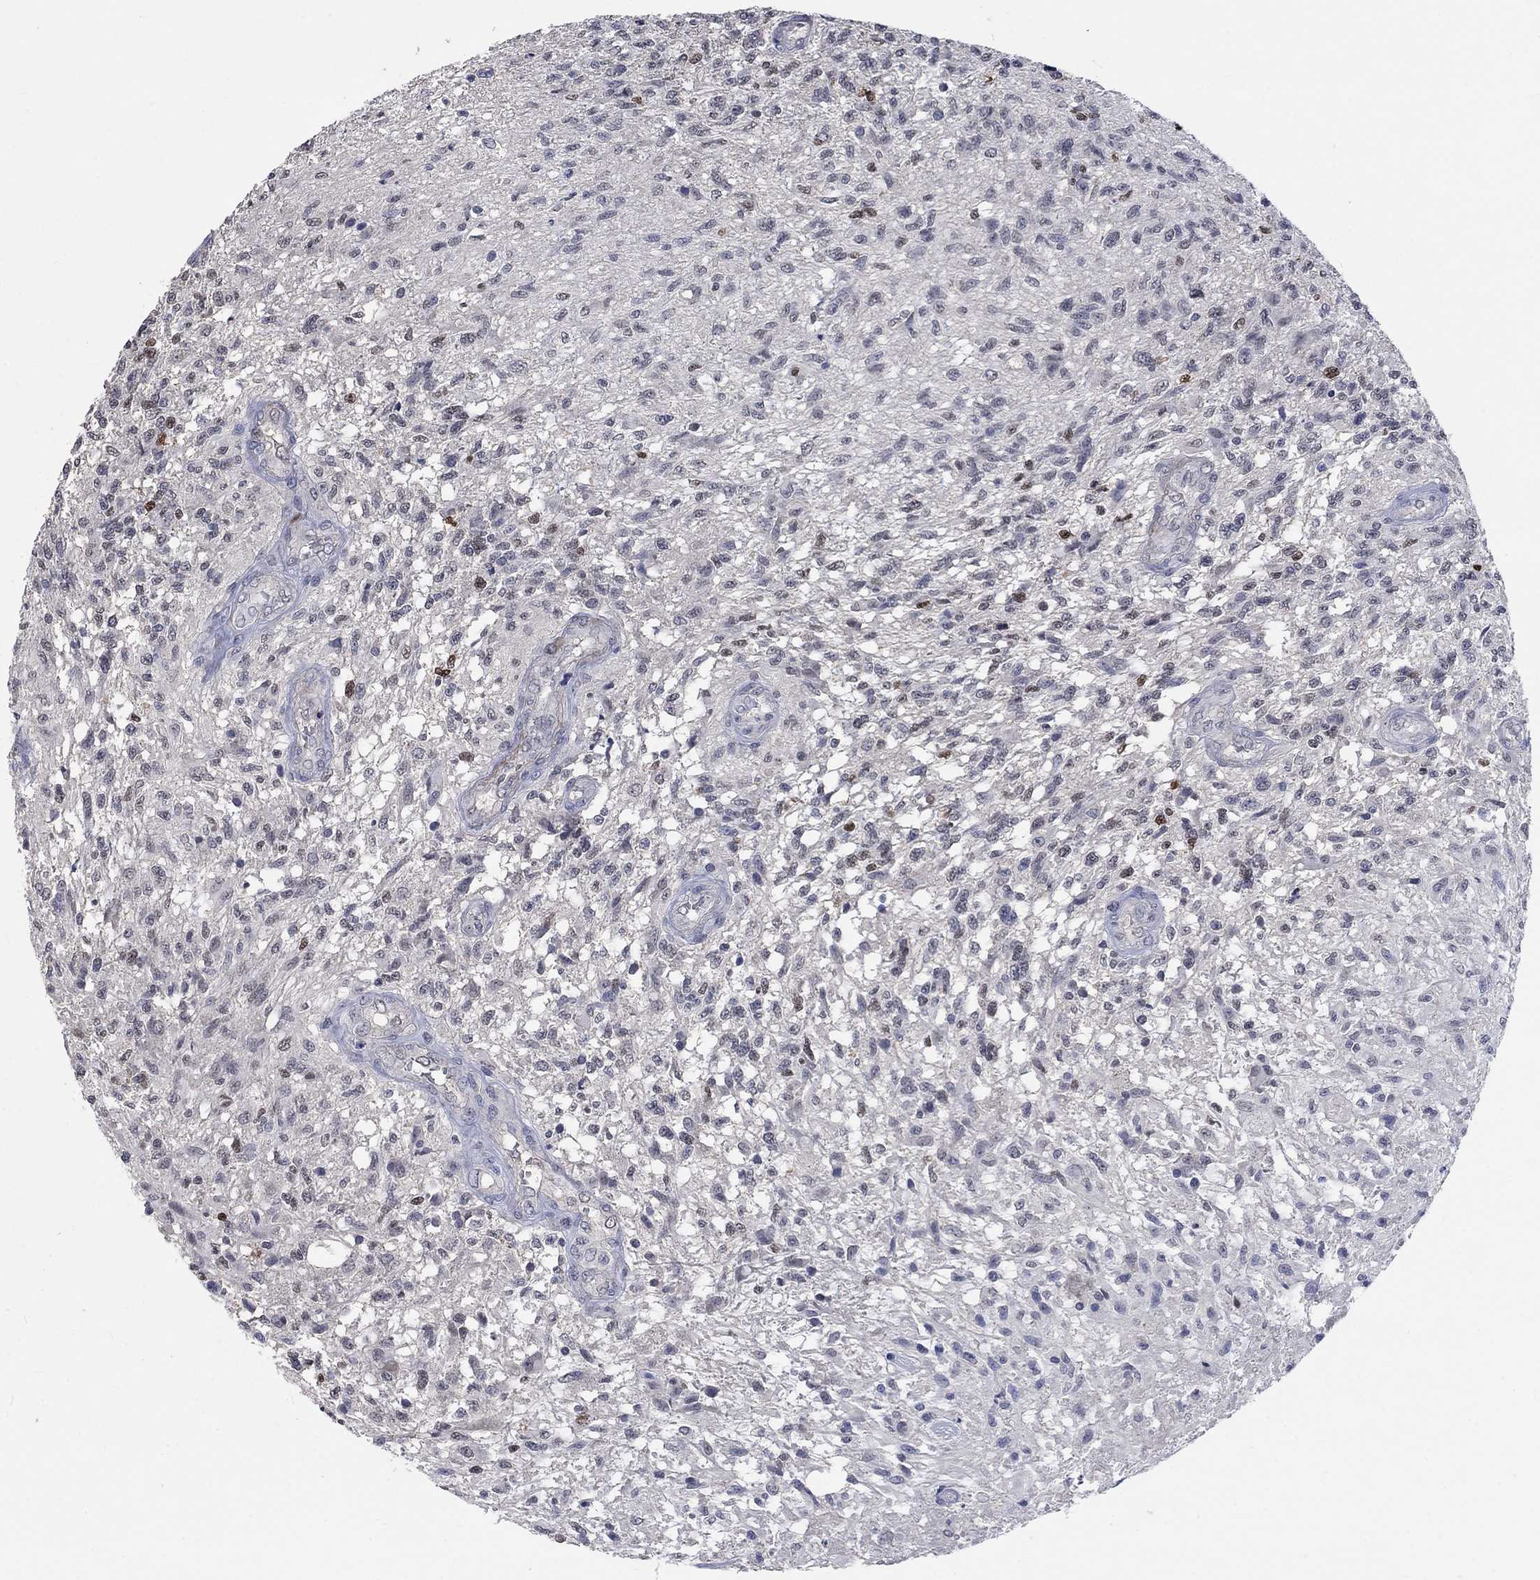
{"staining": {"intensity": "negative", "quantity": "none", "location": "none"}, "tissue": "glioma", "cell_type": "Tumor cells", "image_type": "cancer", "snomed": [{"axis": "morphology", "description": "Glioma, malignant, High grade"}, {"axis": "topography", "description": "Brain"}], "caption": "The image demonstrates no significant expression in tumor cells of glioma.", "gene": "ZBTB18", "patient": {"sex": "male", "age": 56}}